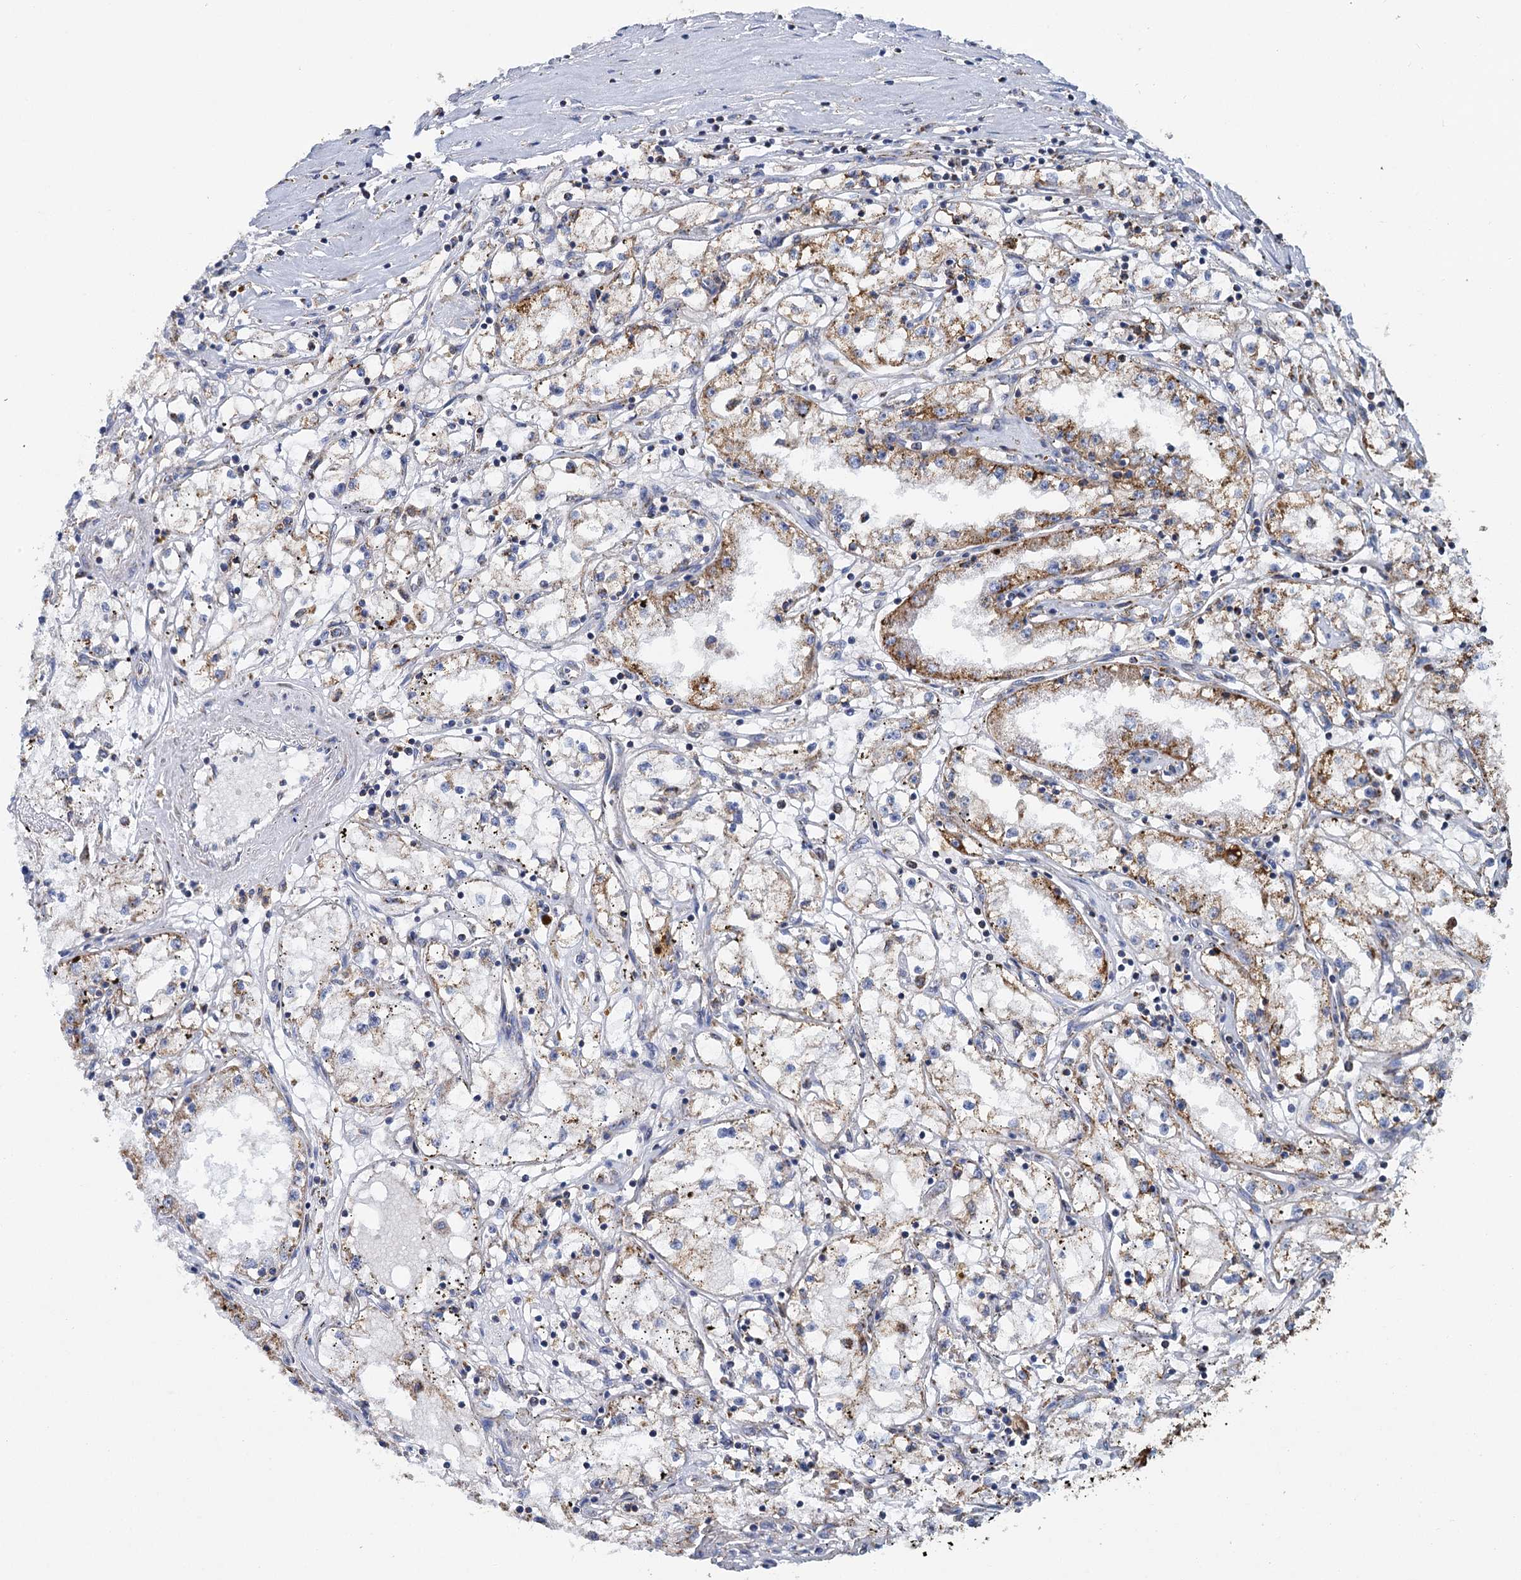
{"staining": {"intensity": "moderate", "quantity": "25%-75%", "location": "cytoplasmic/membranous"}, "tissue": "renal cancer", "cell_type": "Tumor cells", "image_type": "cancer", "snomed": [{"axis": "morphology", "description": "Adenocarcinoma, NOS"}, {"axis": "topography", "description": "Kidney"}], "caption": "This photomicrograph shows adenocarcinoma (renal) stained with IHC to label a protein in brown. The cytoplasmic/membranous of tumor cells show moderate positivity for the protein. Nuclei are counter-stained blue.", "gene": "CCP110", "patient": {"sex": "male", "age": 56}}